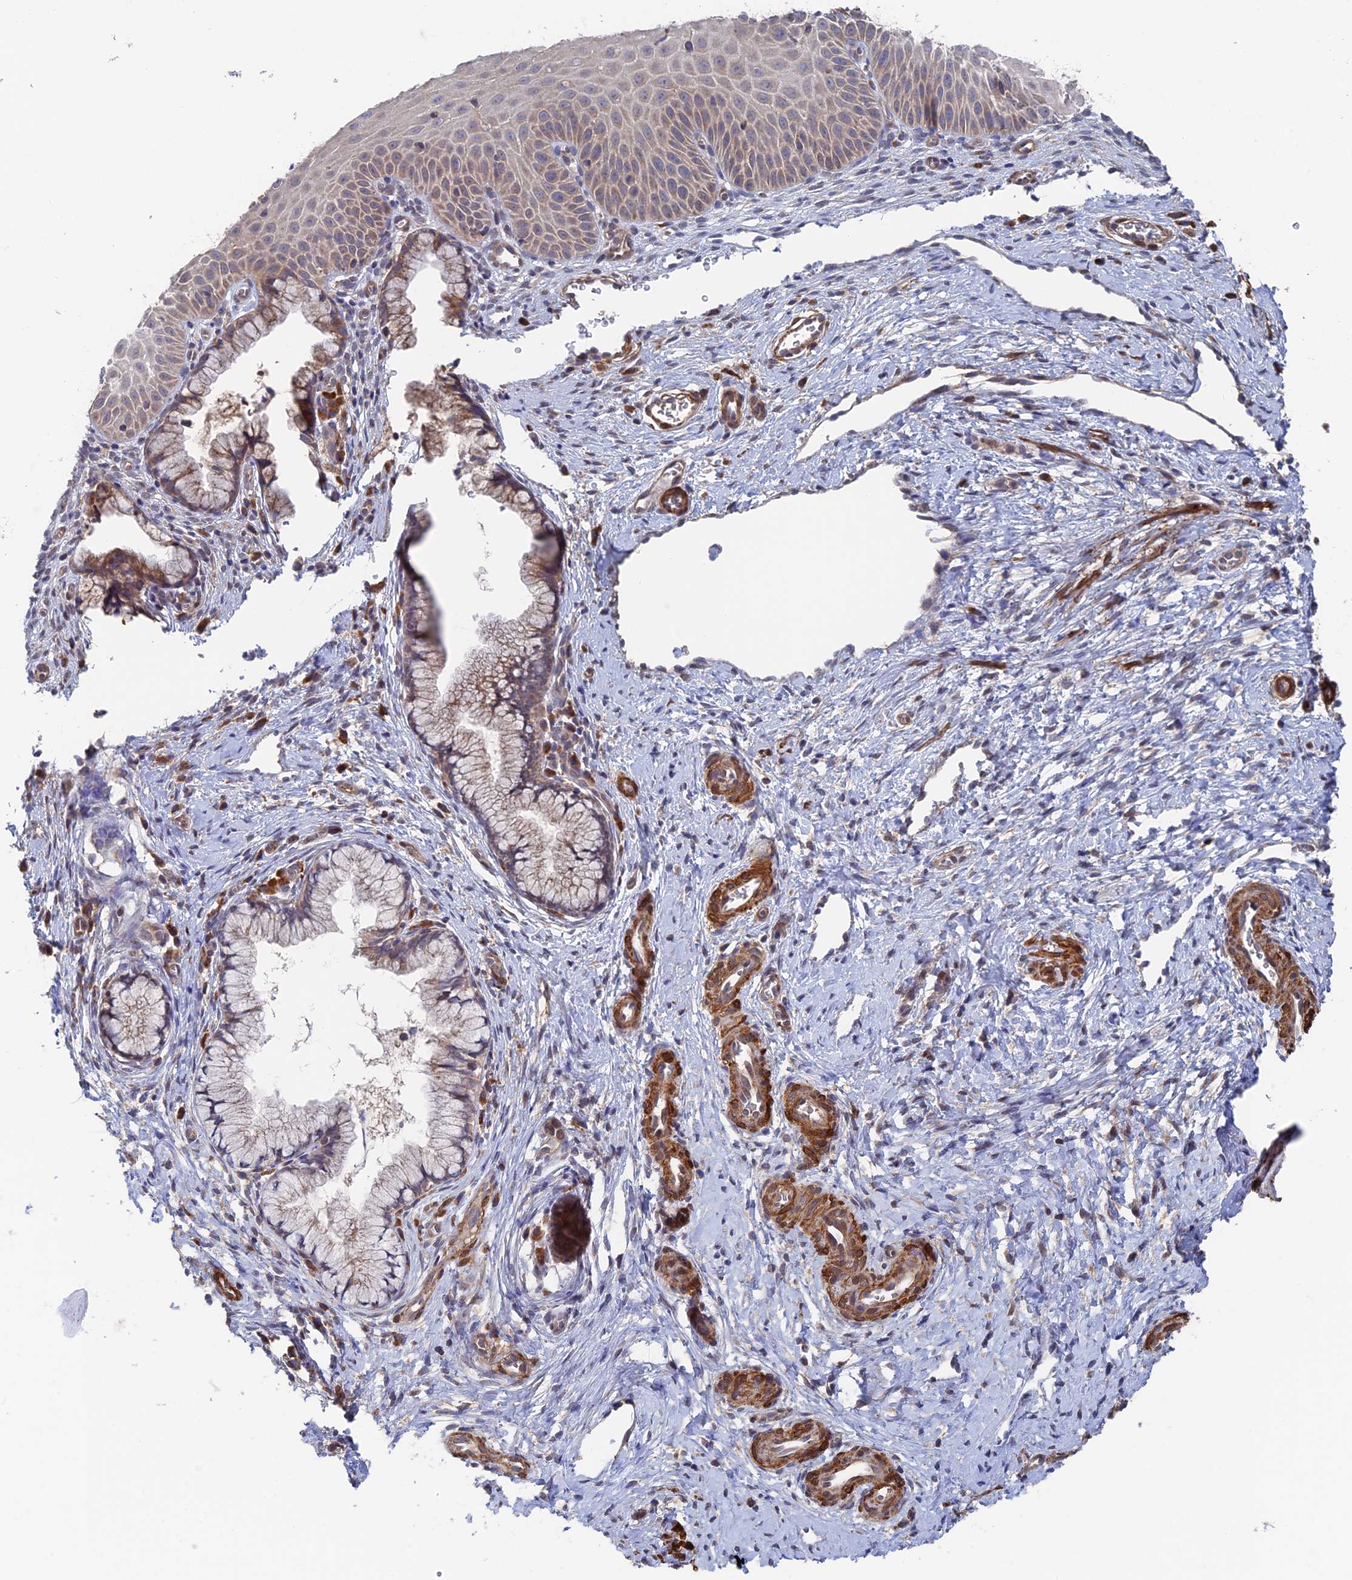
{"staining": {"intensity": "moderate", "quantity": ">75%", "location": "cytoplasmic/membranous"}, "tissue": "cervix", "cell_type": "Glandular cells", "image_type": "normal", "snomed": [{"axis": "morphology", "description": "Normal tissue, NOS"}, {"axis": "topography", "description": "Cervix"}], "caption": "A histopathology image of cervix stained for a protein displays moderate cytoplasmic/membranous brown staining in glandular cells. The staining was performed using DAB, with brown indicating positive protein expression. Nuclei are stained blue with hematoxylin.", "gene": "ZNF320", "patient": {"sex": "female", "age": 36}}